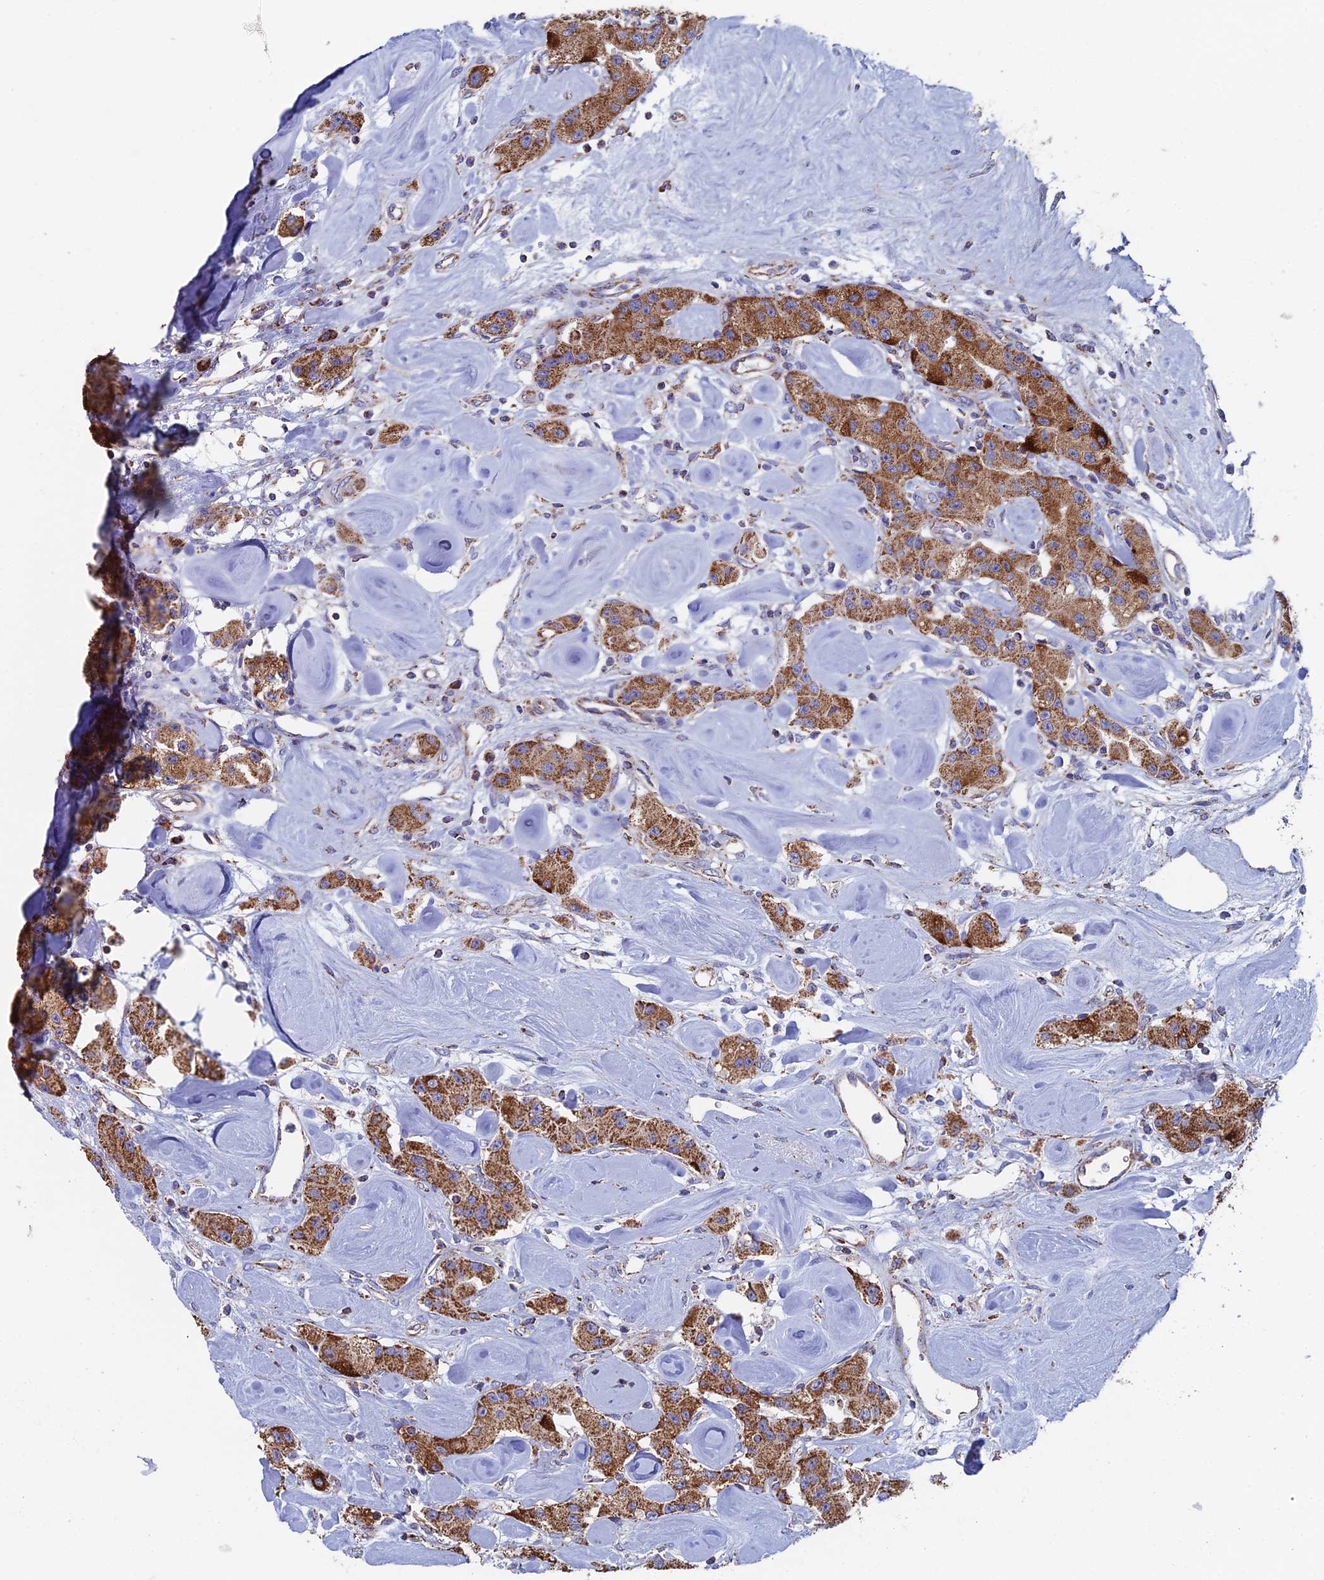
{"staining": {"intensity": "strong", "quantity": ">75%", "location": "cytoplasmic/membranous"}, "tissue": "carcinoid", "cell_type": "Tumor cells", "image_type": "cancer", "snomed": [{"axis": "morphology", "description": "Carcinoid, malignant, NOS"}, {"axis": "topography", "description": "Pancreas"}], "caption": "DAB (3,3'-diaminobenzidine) immunohistochemical staining of malignant carcinoid reveals strong cytoplasmic/membranous protein expression in about >75% of tumor cells. The protein of interest is stained brown, and the nuclei are stained in blue (DAB (3,3'-diaminobenzidine) IHC with brightfield microscopy, high magnification).", "gene": "SPOCK2", "patient": {"sex": "male", "age": 41}}